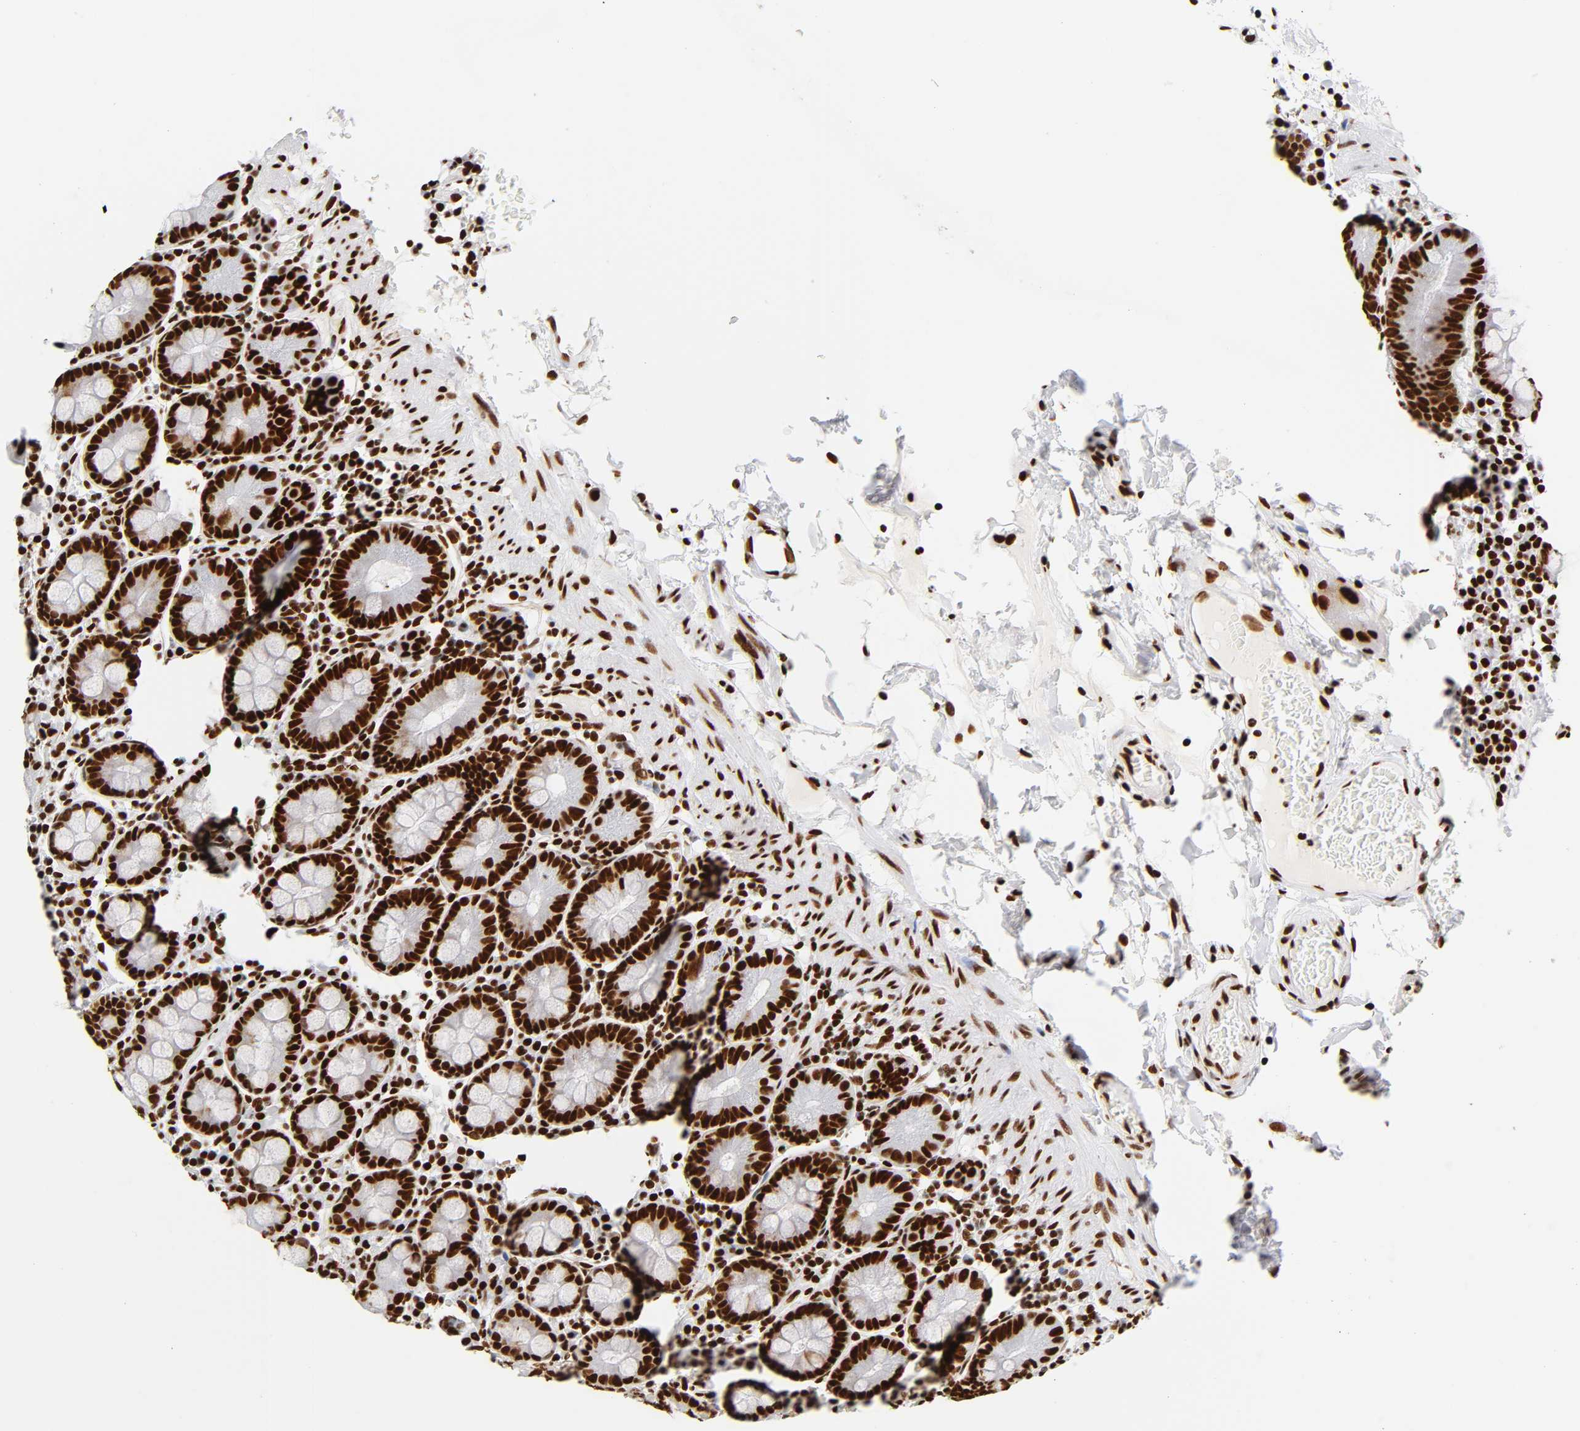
{"staining": {"intensity": "strong", "quantity": ">75%", "location": "nuclear"}, "tissue": "duodenum", "cell_type": "Glandular cells", "image_type": "normal", "snomed": [{"axis": "morphology", "description": "Normal tissue, NOS"}, {"axis": "topography", "description": "Duodenum"}], "caption": "This photomicrograph displays benign duodenum stained with immunohistochemistry to label a protein in brown. The nuclear of glandular cells show strong positivity for the protein. Nuclei are counter-stained blue.", "gene": "XRCC6", "patient": {"sex": "male", "age": 50}}